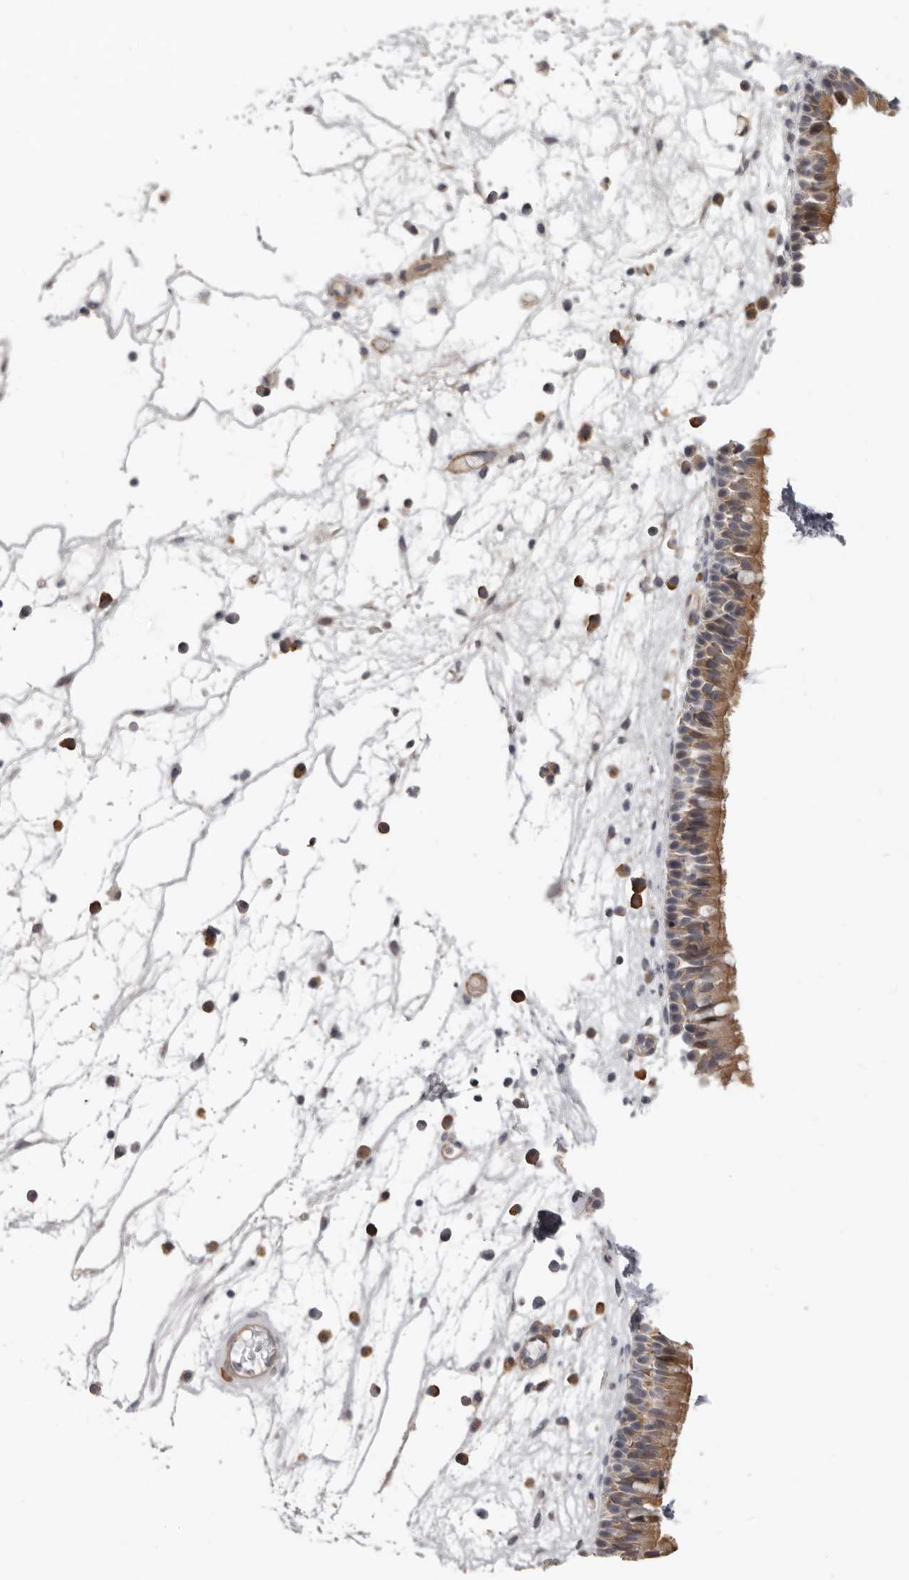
{"staining": {"intensity": "moderate", "quantity": ">75%", "location": "cytoplasmic/membranous"}, "tissue": "nasopharynx", "cell_type": "Respiratory epithelial cells", "image_type": "normal", "snomed": [{"axis": "morphology", "description": "Normal tissue, NOS"}, {"axis": "morphology", "description": "Inflammation, NOS"}, {"axis": "morphology", "description": "Malignant melanoma, Metastatic site"}, {"axis": "topography", "description": "Nasopharynx"}], "caption": "Normal nasopharynx was stained to show a protein in brown. There is medium levels of moderate cytoplasmic/membranous expression in about >75% of respiratory epithelial cells. (Brightfield microscopy of DAB IHC at high magnification).", "gene": "CDCA8", "patient": {"sex": "male", "age": 70}}